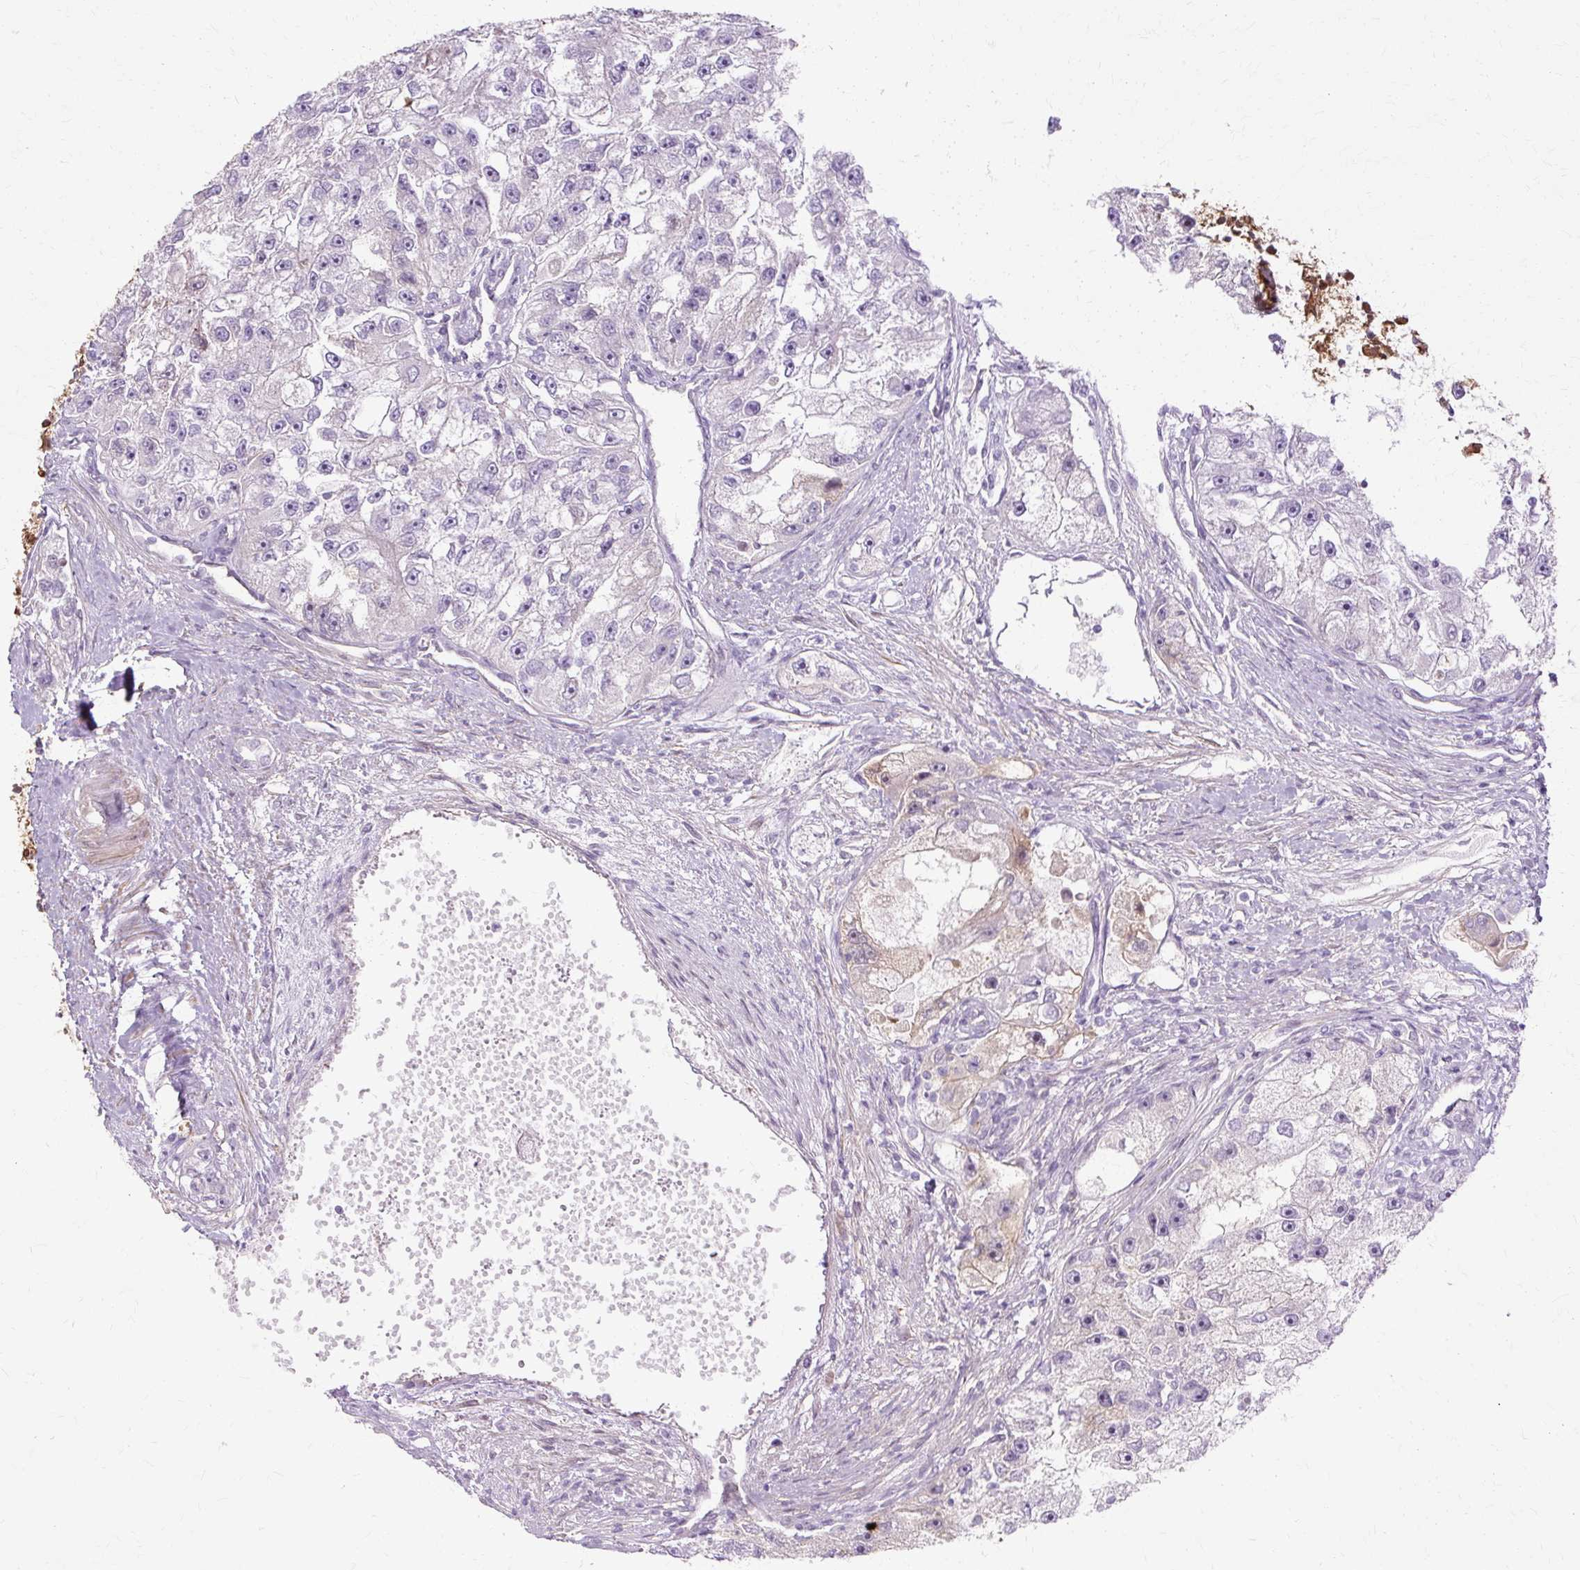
{"staining": {"intensity": "negative", "quantity": "none", "location": "none"}, "tissue": "renal cancer", "cell_type": "Tumor cells", "image_type": "cancer", "snomed": [{"axis": "morphology", "description": "Adenocarcinoma, NOS"}, {"axis": "topography", "description": "Kidney"}], "caption": "Human adenocarcinoma (renal) stained for a protein using immunohistochemistry (IHC) reveals no positivity in tumor cells.", "gene": "CNN3", "patient": {"sex": "male", "age": 63}}